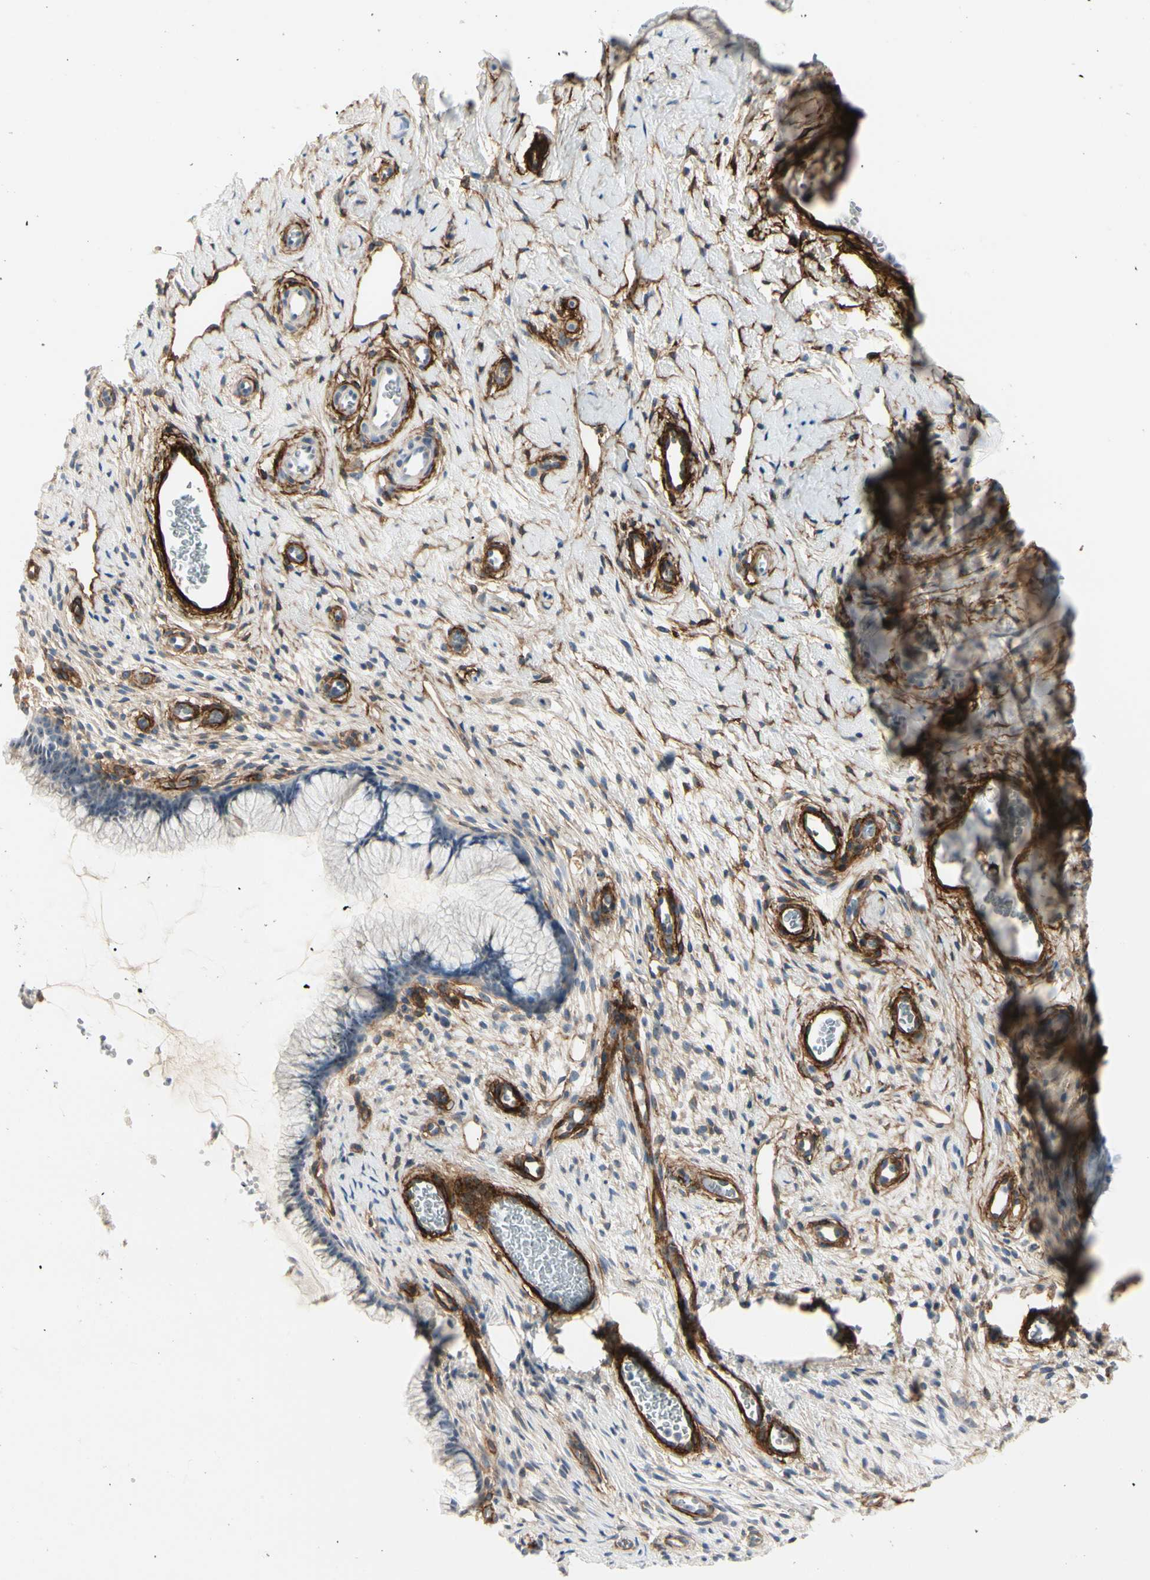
{"staining": {"intensity": "negative", "quantity": "none", "location": "none"}, "tissue": "cervix", "cell_type": "Glandular cells", "image_type": "normal", "snomed": [{"axis": "morphology", "description": "Normal tissue, NOS"}, {"axis": "topography", "description": "Cervix"}], "caption": "This histopathology image is of normal cervix stained with IHC to label a protein in brown with the nuclei are counter-stained blue. There is no staining in glandular cells.", "gene": "GGT5", "patient": {"sex": "female", "age": 65}}